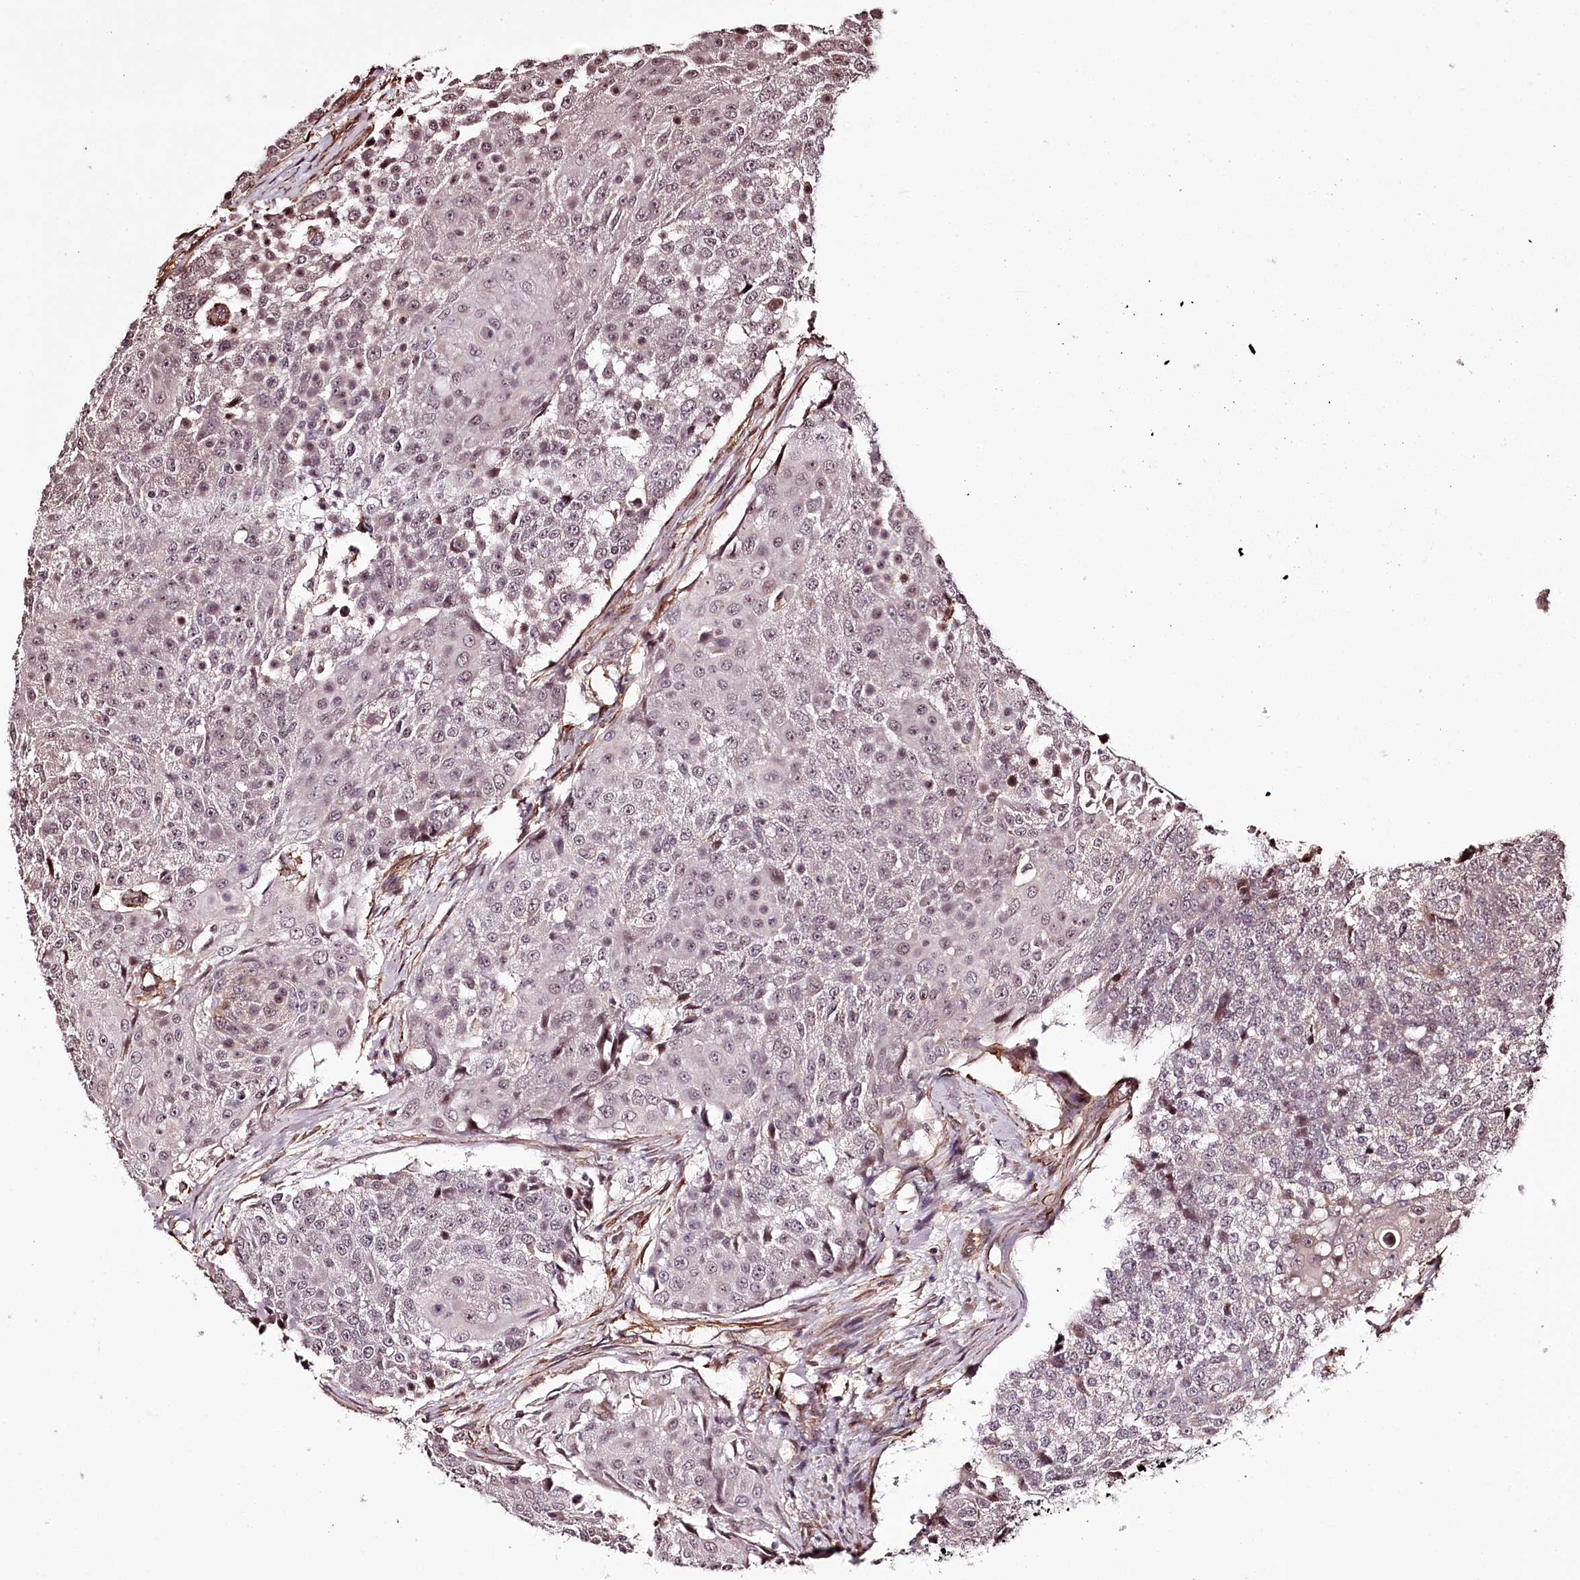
{"staining": {"intensity": "moderate", "quantity": "<25%", "location": "nuclear"}, "tissue": "urothelial cancer", "cell_type": "Tumor cells", "image_type": "cancer", "snomed": [{"axis": "morphology", "description": "Urothelial carcinoma, High grade"}, {"axis": "topography", "description": "Urinary bladder"}], "caption": "High-grade urothelial carcinoma tissue exhibits moderate nuclear expression in about <25% of tumor cells", "gene": "TTC33", "patient": {"sex": "female", "age": 63}}